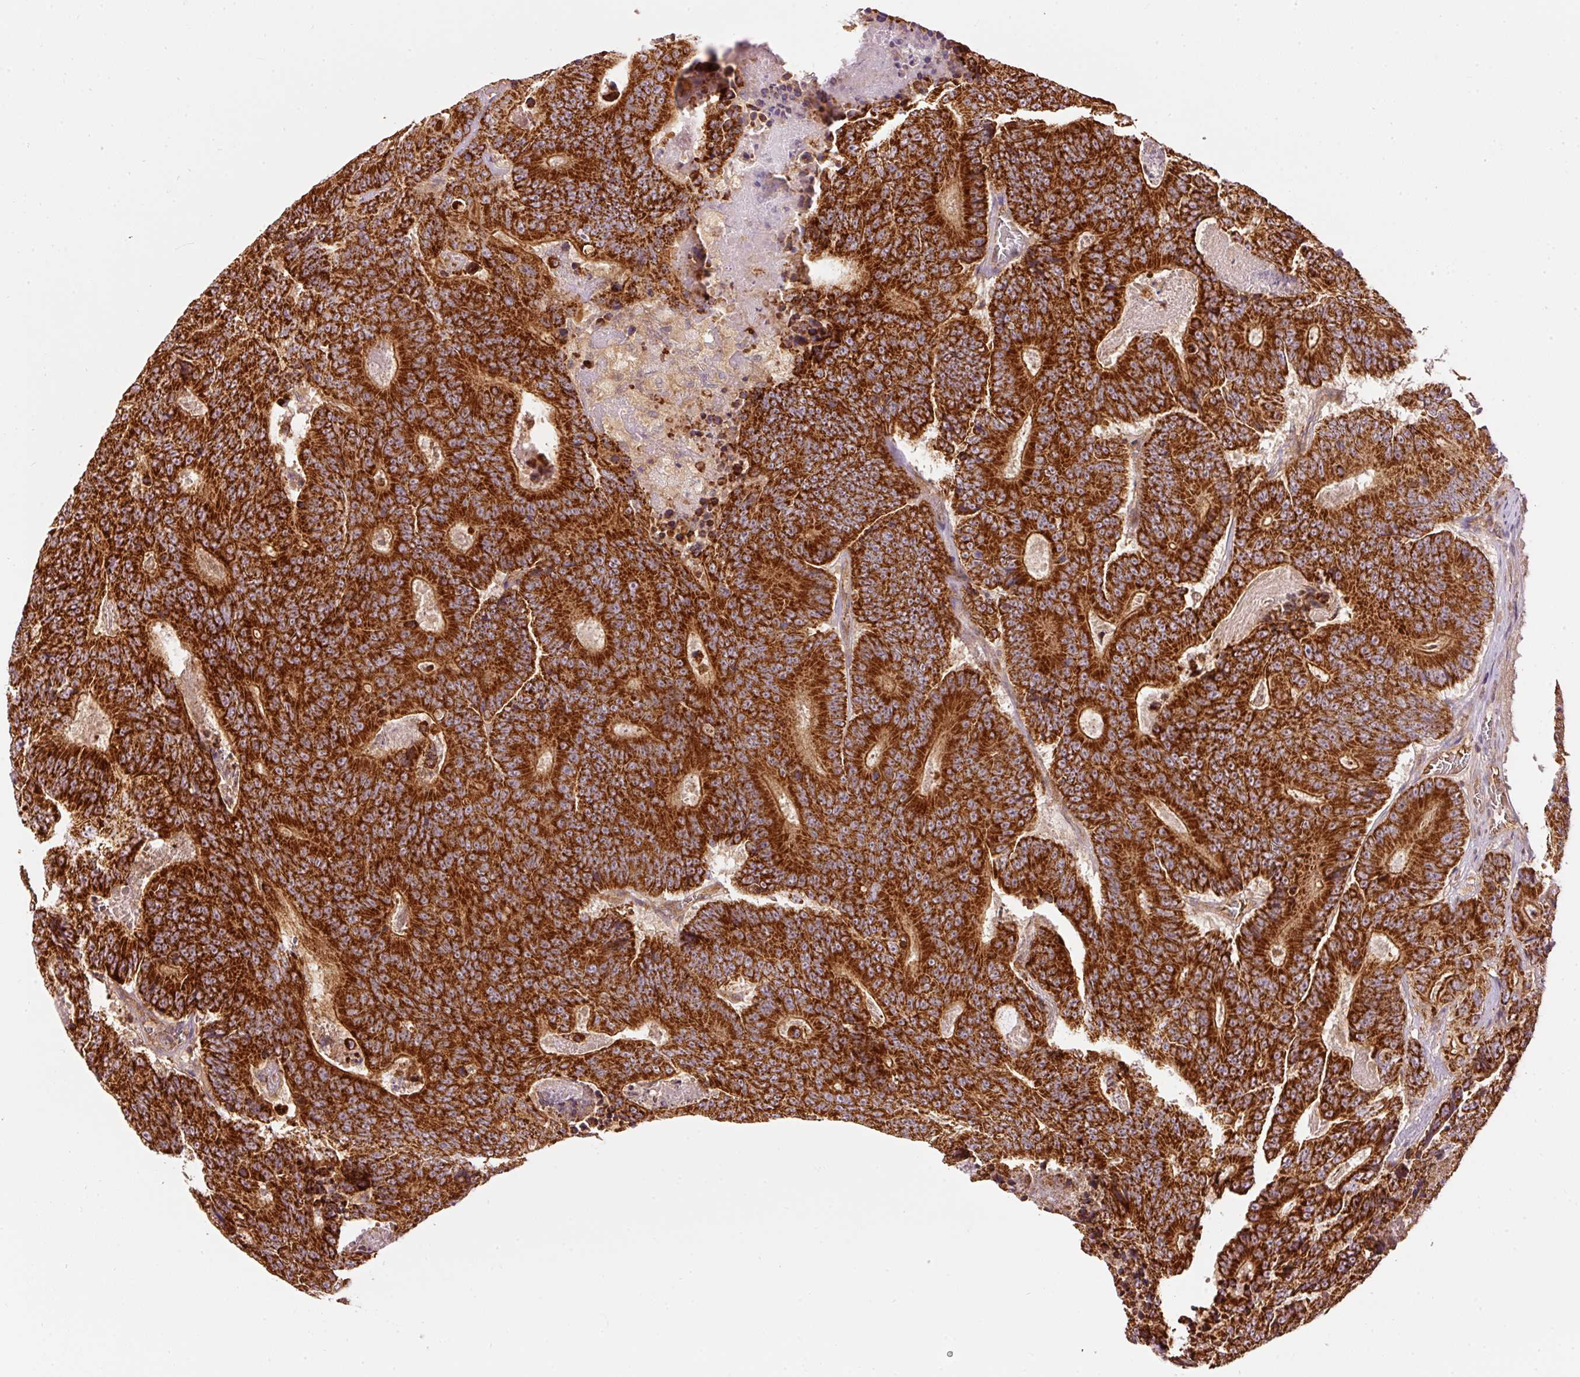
{"staining": {"intensity": "strong", "quantity": ">75%", "location": "cytoplasmic/membranous"}, "tissue": "colorectal cancer", "cell_type": "Tumor cells", "image_type": "cancer", "snomed": [{"axis": "morphology", "description": "Adenocarcinoma, NOS"}, {"axis": "topography", "description": "Colon"}], "caption": "Protein expression analysis of colorectal cancer exhibits strong cytoplasmic/membranous expression in about >75% of tumor cells.", "gene": "ADCY4", "patient": {"sex": "male", "age": 83}}